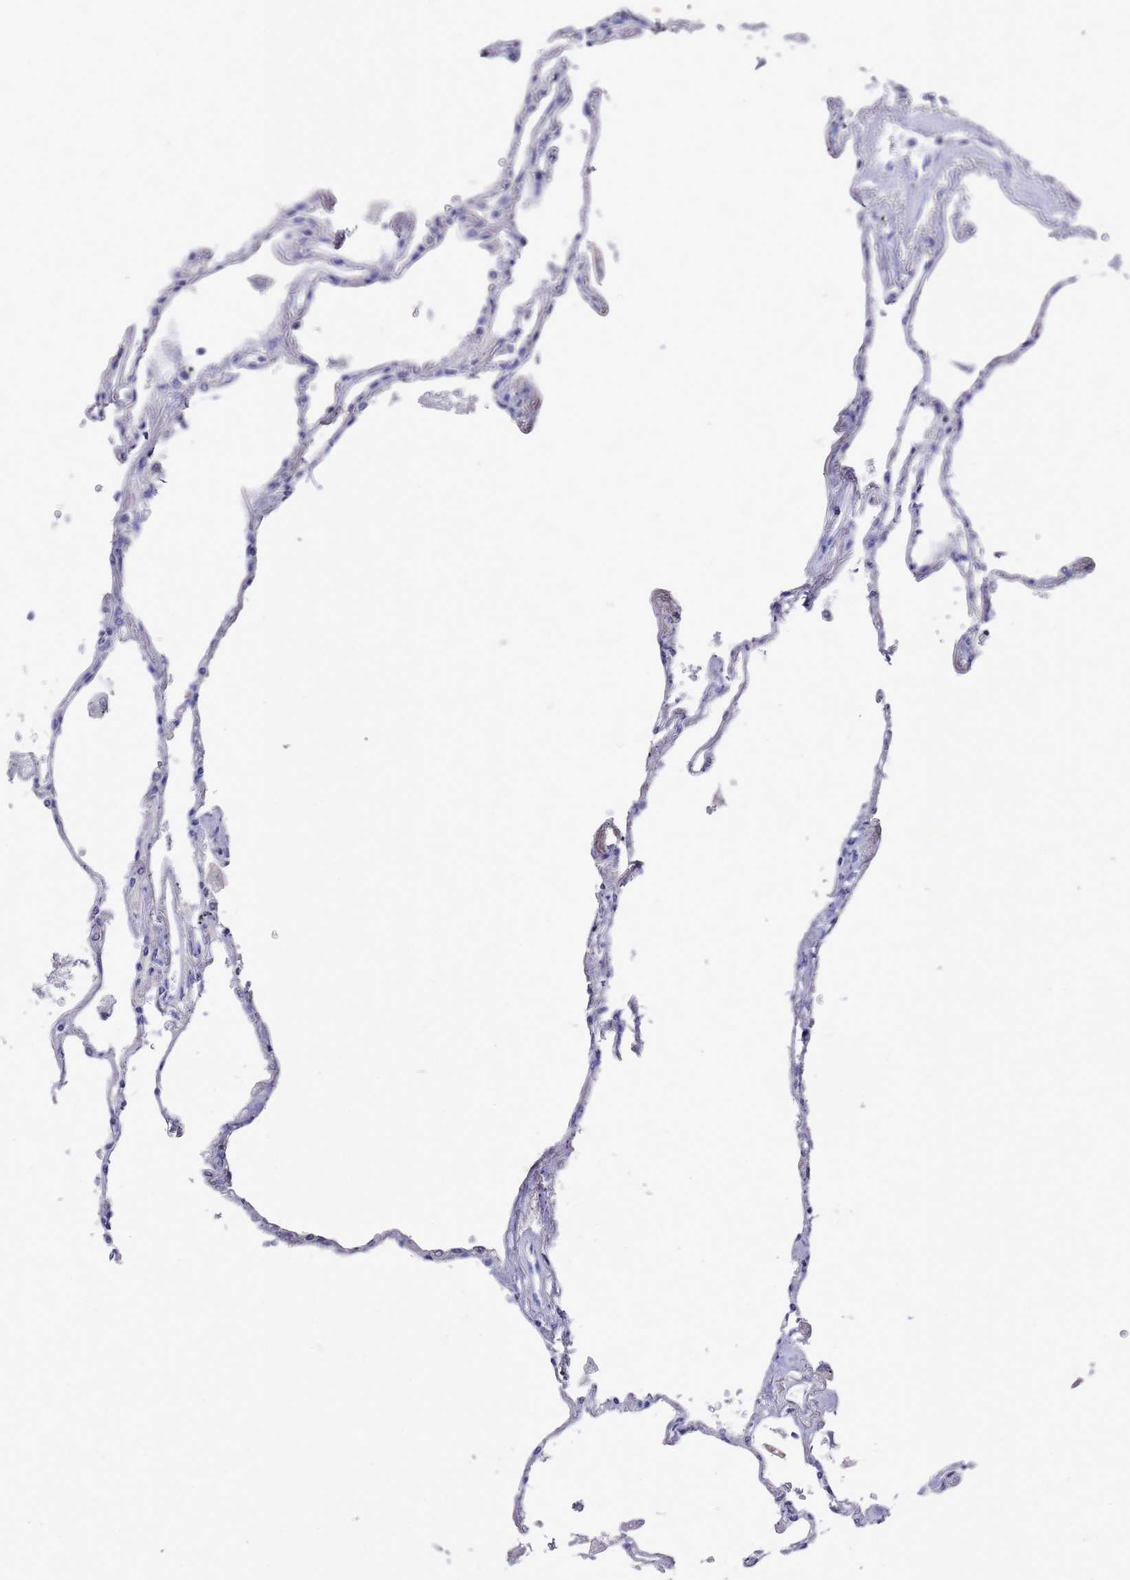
{"staining": {"intensity": "negative", "quantity": "none", "location": "none"}, "tissue": "lung", "cell_type": "Alveolar cells", "image_type": "normal", "snomed": [{"axis": "morphology", "description": "Normal tissue, NOS"}, {"axis": "topography", "description": "Lung"}], "caption": "Immunohistochemistry histopathology image of benign lung stained for a protein (brown), which exhibits no staining in alveolar cells. Nuclei are stained in blue.", "gene": "SCAPER", "patient": {"sex": "female", "age": 67}}